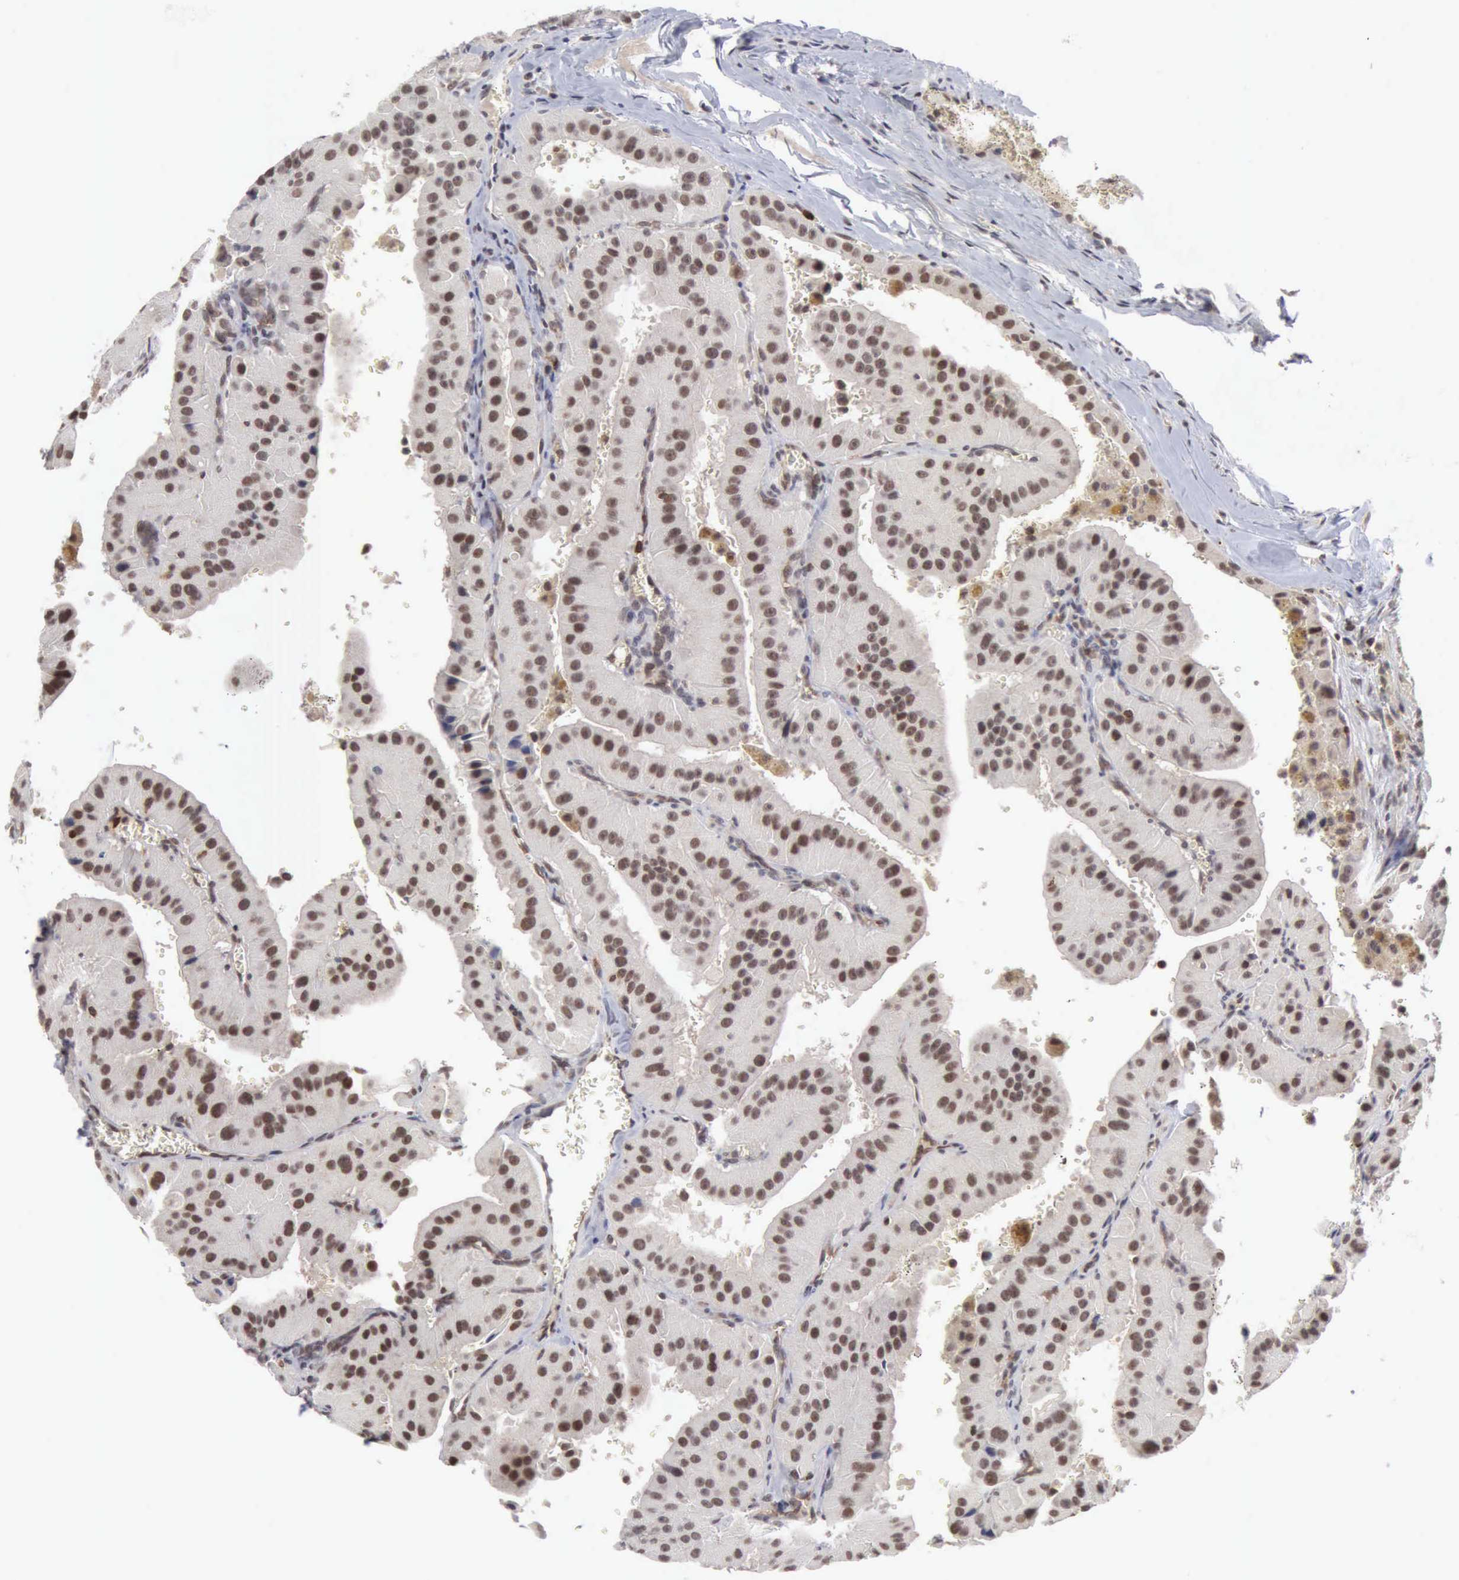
{"staining": {"intensity": "weak", "quantity": ">75%", "location": "nuclear"}, "tissue": "thyroid cancer", "cell_type": "Tumor cells", "image_type": "cancer", "snomed": [{"axis": "morphology", "description": "Carcinoma, NOS"}, {"axis": "topography", "description": "Thyroid gland"}], "caption": "Protein staining by immunohistochemistry demonstrates weak nuclear staining in approximately >75% of tumor cells in carcinoma (thyroid).", "gene": "CDKN2A", "patient": {"sex": "male", "age": 76}}